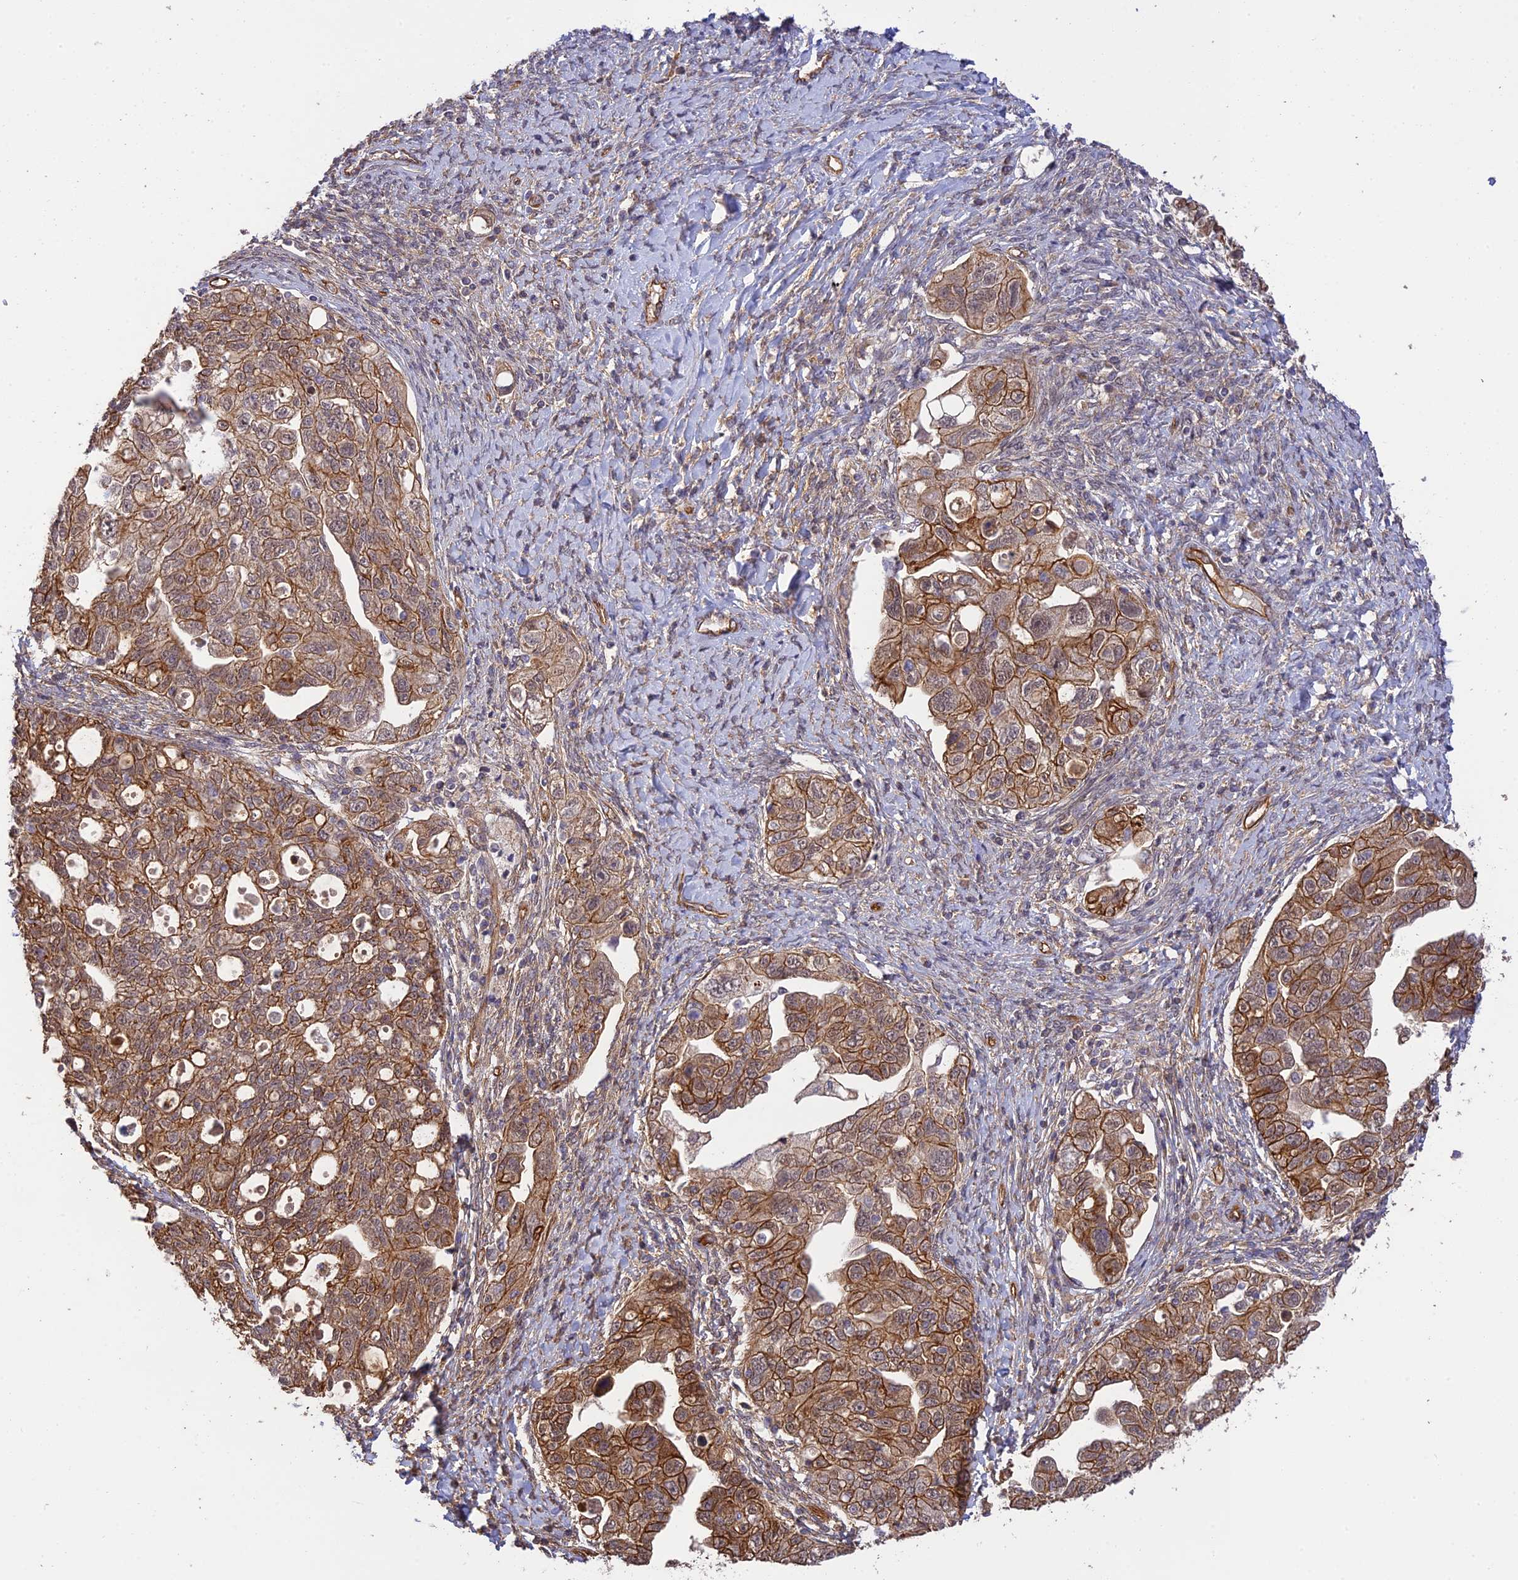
{"staining": {"intensity": "moderate", "quantity": ">75%", "location": "cytoplasmic/membranous"}, "tissue": "ovarian cancer", "cell_type": "Tumor cells", "image_type": "cancer", "snomed": [{"axis": "morphology", "description": "Carcinoma, NOS"}, {"axis": "morphology", "description": "Cystadenocarcinoma, serous, NOS"}, {"axis": "topography", "description": "Ovary"}], "caption": "A medium amount of moderate cytoplasmic/membranous positivity is identified in about >75% of tumor cells in serous cystadenocarcinoma (ovarian) tissue.", "gene": "HOMER2", "patient": {"sex": "female", "age": 69}}